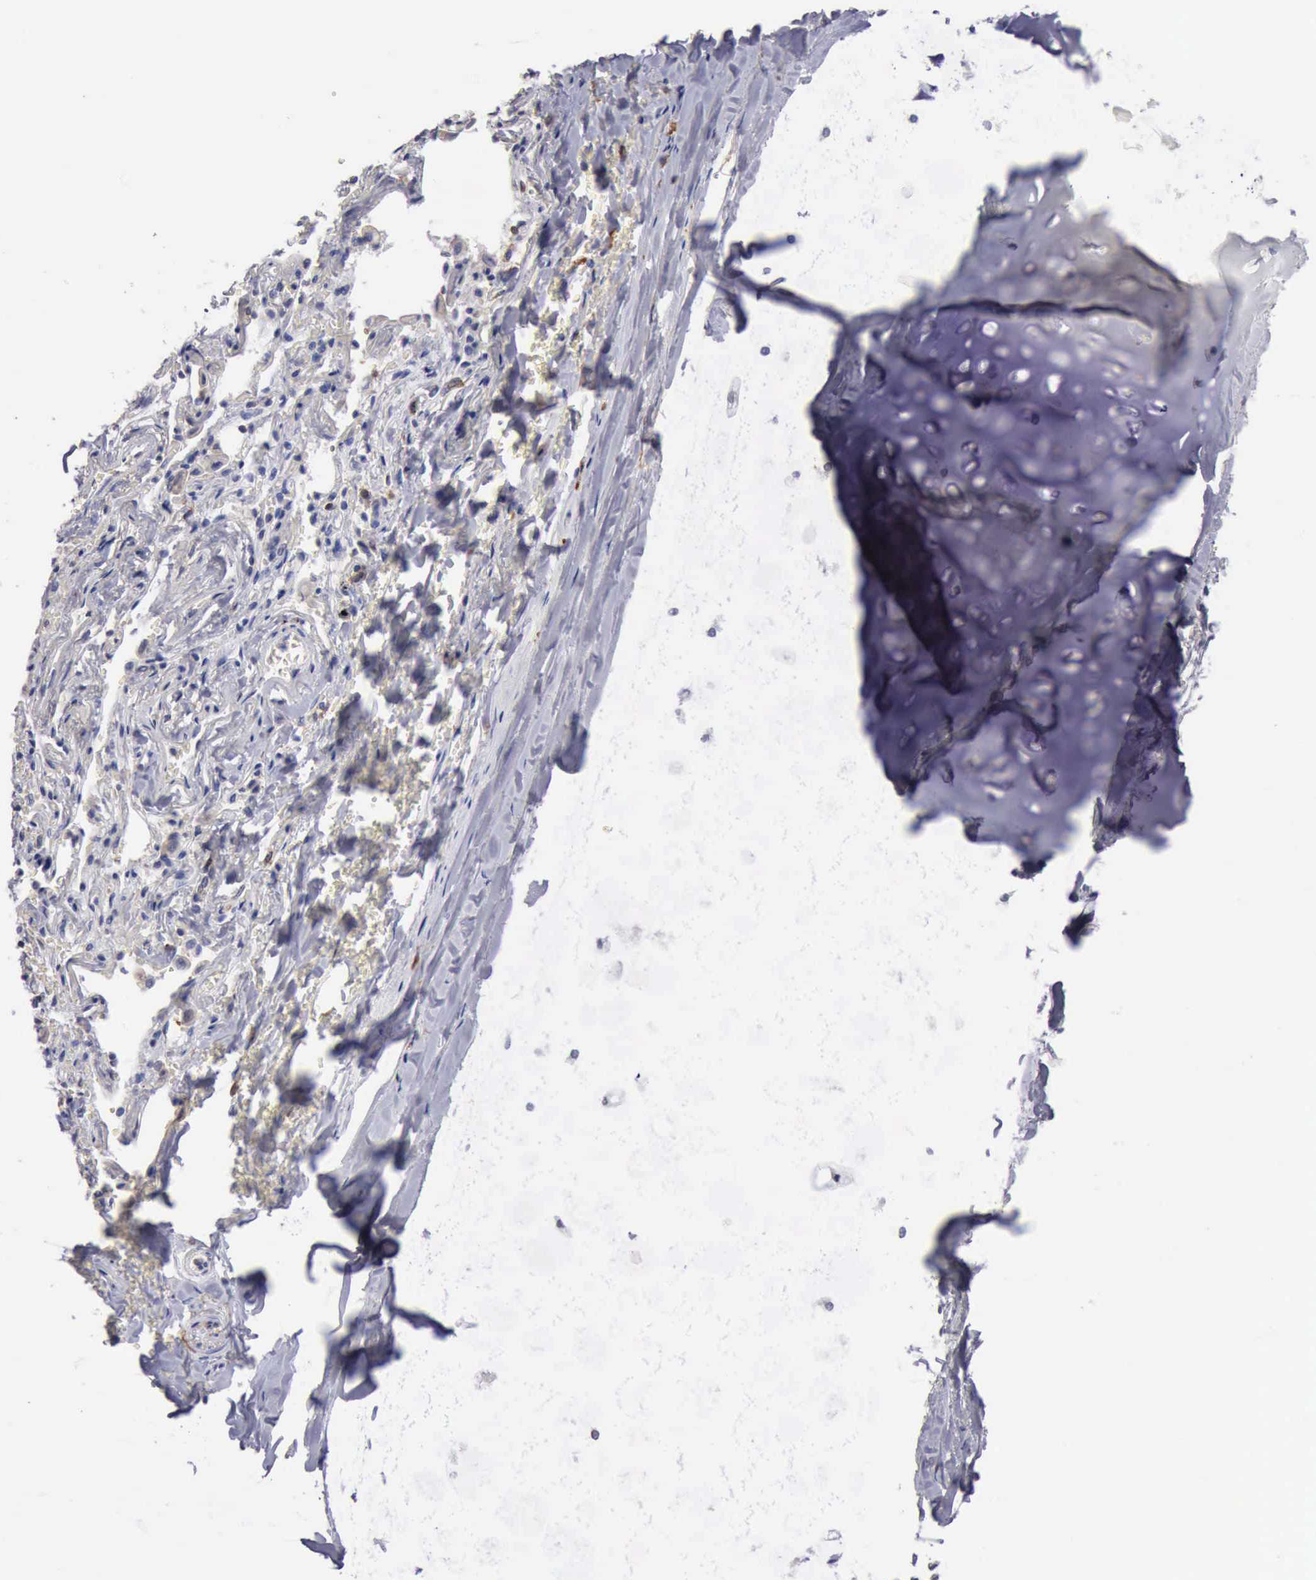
{"staining": {"intensity": "negative", "quantity": "none", "location": "none"}, "tissue": "adipose tissue", "cell_type": "Adipocytes", "image_type": "normal", "snomed": [{"axis": "morphology", "description": "Normal tissue, NOS"}, {"axis": "topography", "description": "Cartilage tissue"}, {"axis": "topography", "description": "Lung"}], "caption": "Benign adipose tissue was stained to show a protein in brown. There is no significant expression in adipocytes. (Stains: DAB immunohistochemistry (IHC) with hematoxylin counter stain, Microscopy: brightfield microscopy at high magnification).", "gene": "PTGS2", "patient": {"sex": "male", "age": 65}}